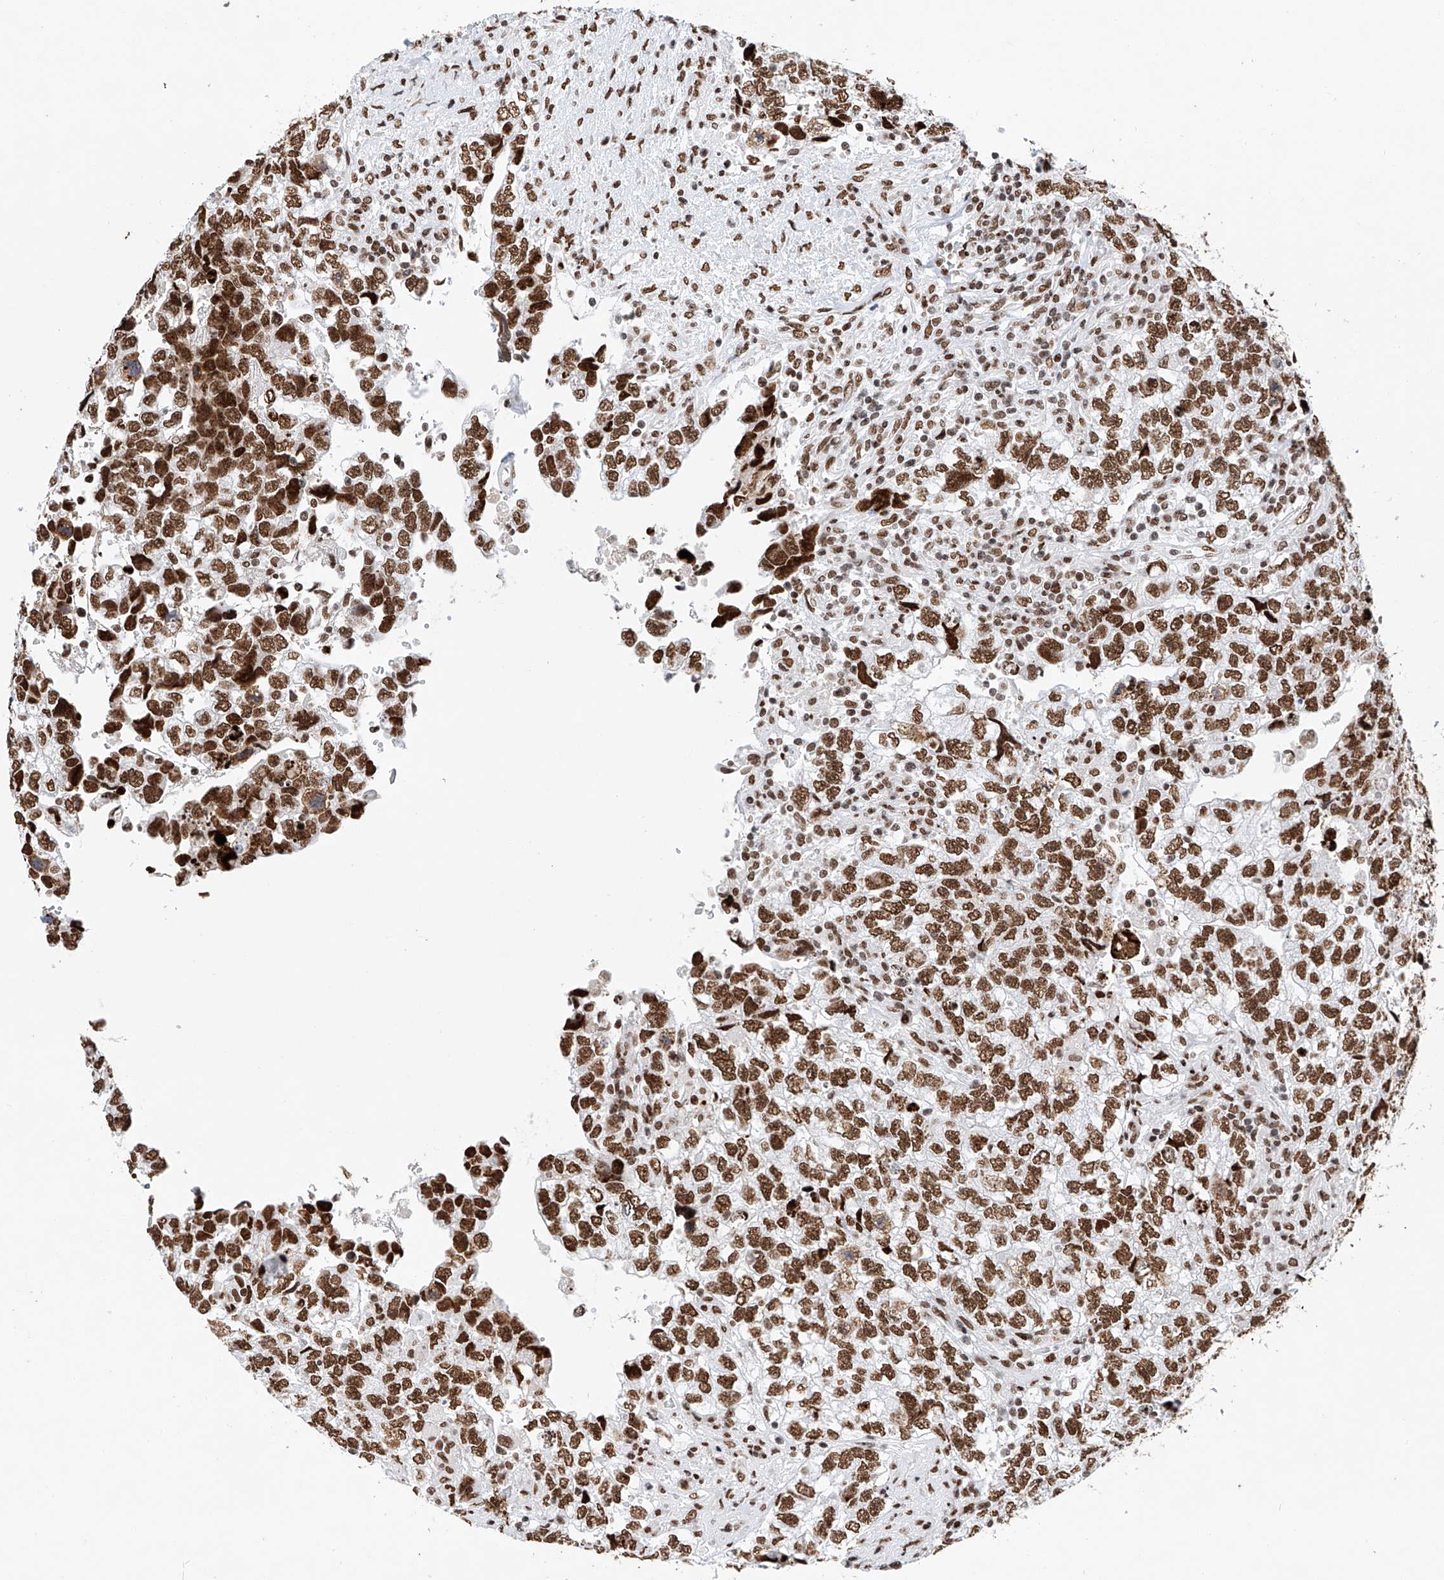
{"staining": {"intensity": "strong", "quantity": ">75%", "location": "nuclear"}, "tissue": "testis cancer", "cell_type": "Tumor cells", "image_type": "cancer", "snomed": [{"axis": "morphology", "description": "Carcinoma, Embryonal, NOS"}, {"axis": "topography", "description": "Testis"}], "caption": "Tumor cells show high levels of strong nuclear staining in approximately >75% of cells in human embryonal carcinoma (testis). (DAB (3,3'-diaminobenzidine) IHC, brown staining for protein, blue staining for nuclei).", "gene": "SRSF6", "patient": {"sex": "male", "age": 37}}